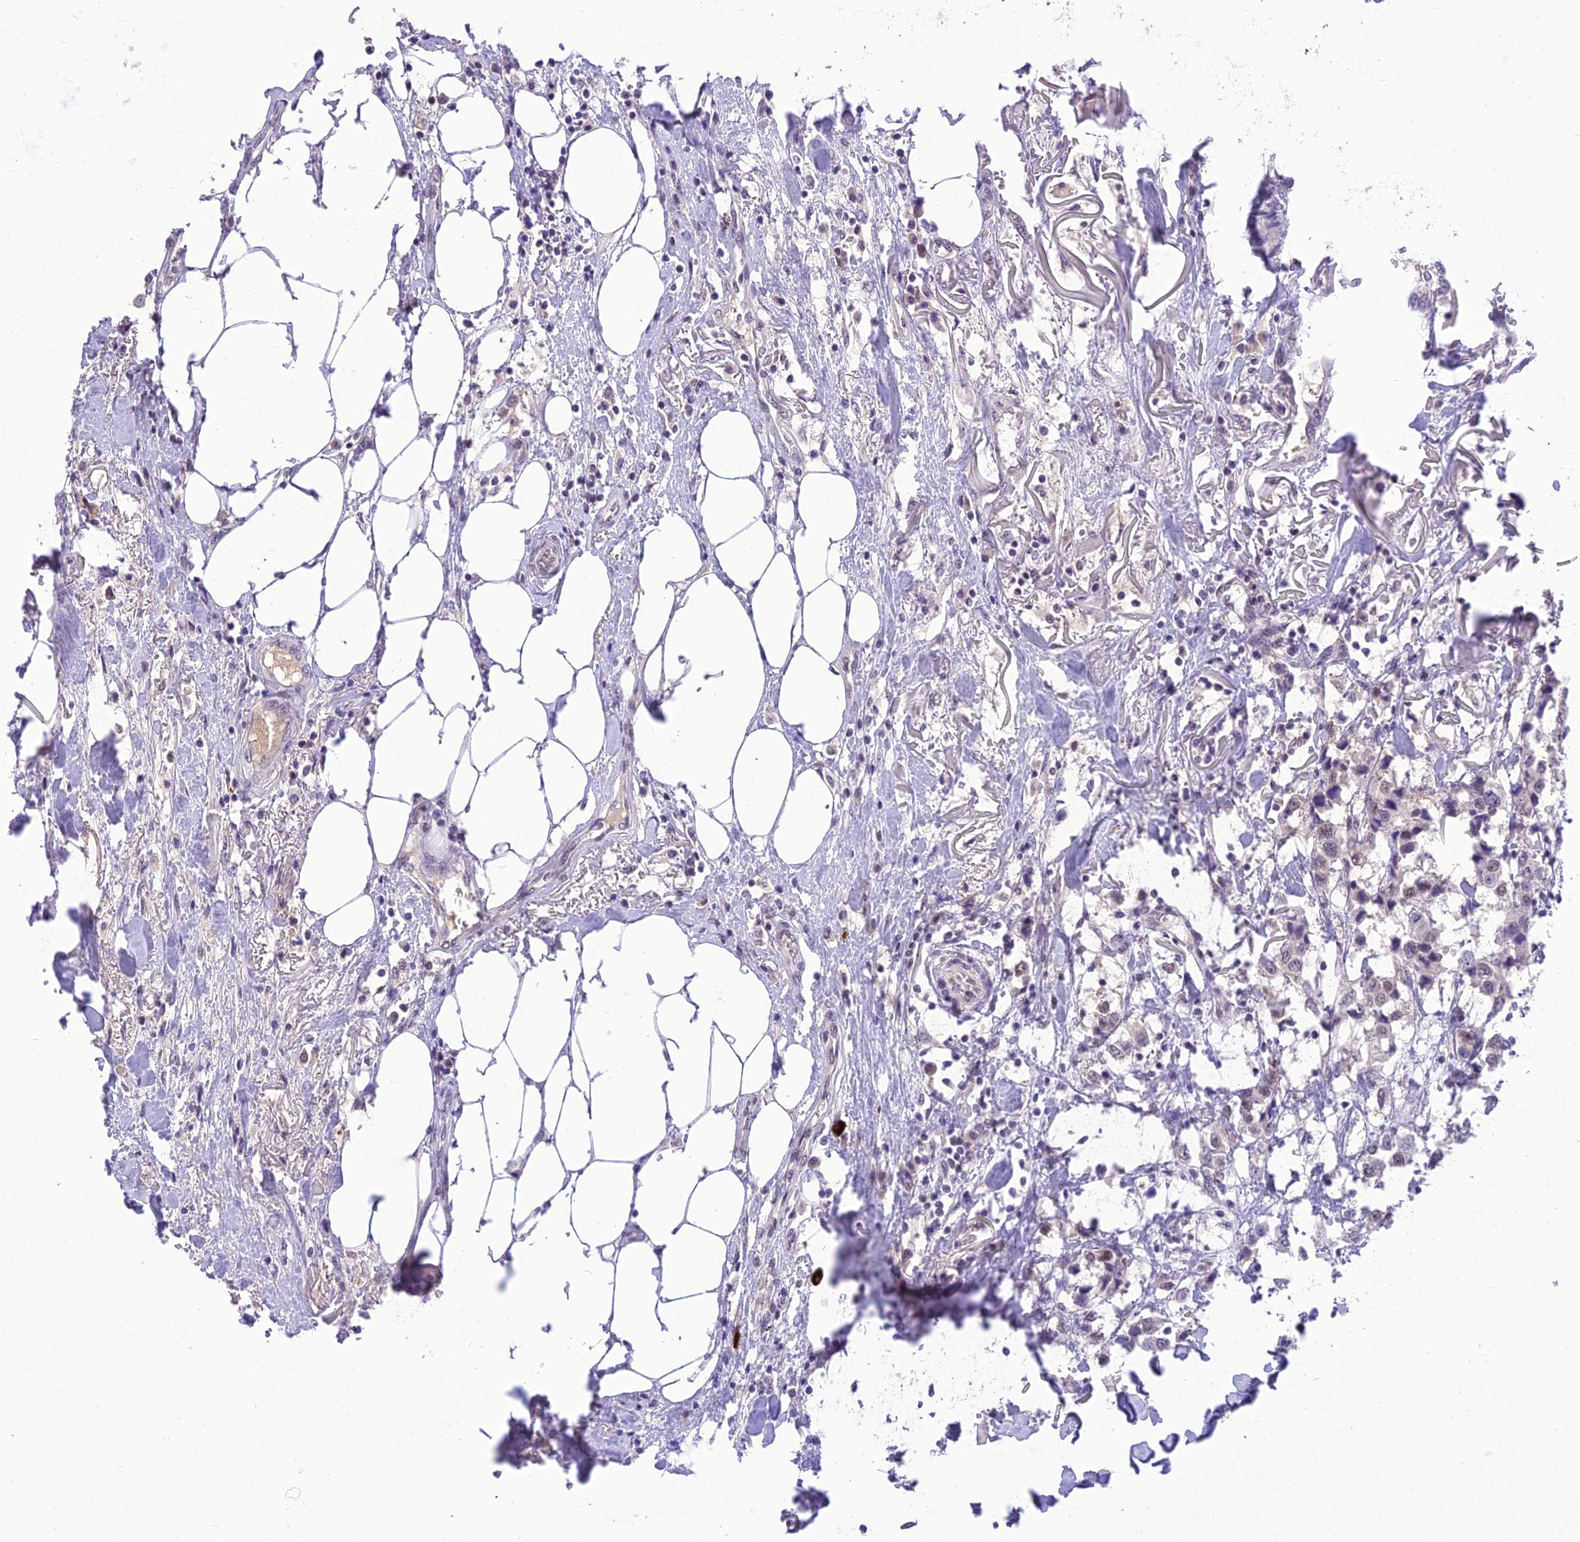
{"staining": {"intensity": "weak", "quantity": "25%-75%", "location": "nuclear"}, "tissue": "breast cancer", "cell_type": "Tumor cells", "image_type": "cancer", "snomed": [{"axis": "morphology", "description": "Duct carcinoma"}, {"axis": "topography", "description": "Breast"}], "caption": "High-magnification brightfield microscopy of invasive ductal carcinoma (breast) stained with DAB (brown) and counterstained with hematoxylin (blue). tumor cells exhibit weak nuclear expression is appreciated in approximately25%-75% of cells. (Brightfield microscopy of DAB IHC at high magnification).", "gene": "SH3RF3", "patient": {"sex": "female", "age": 80}}